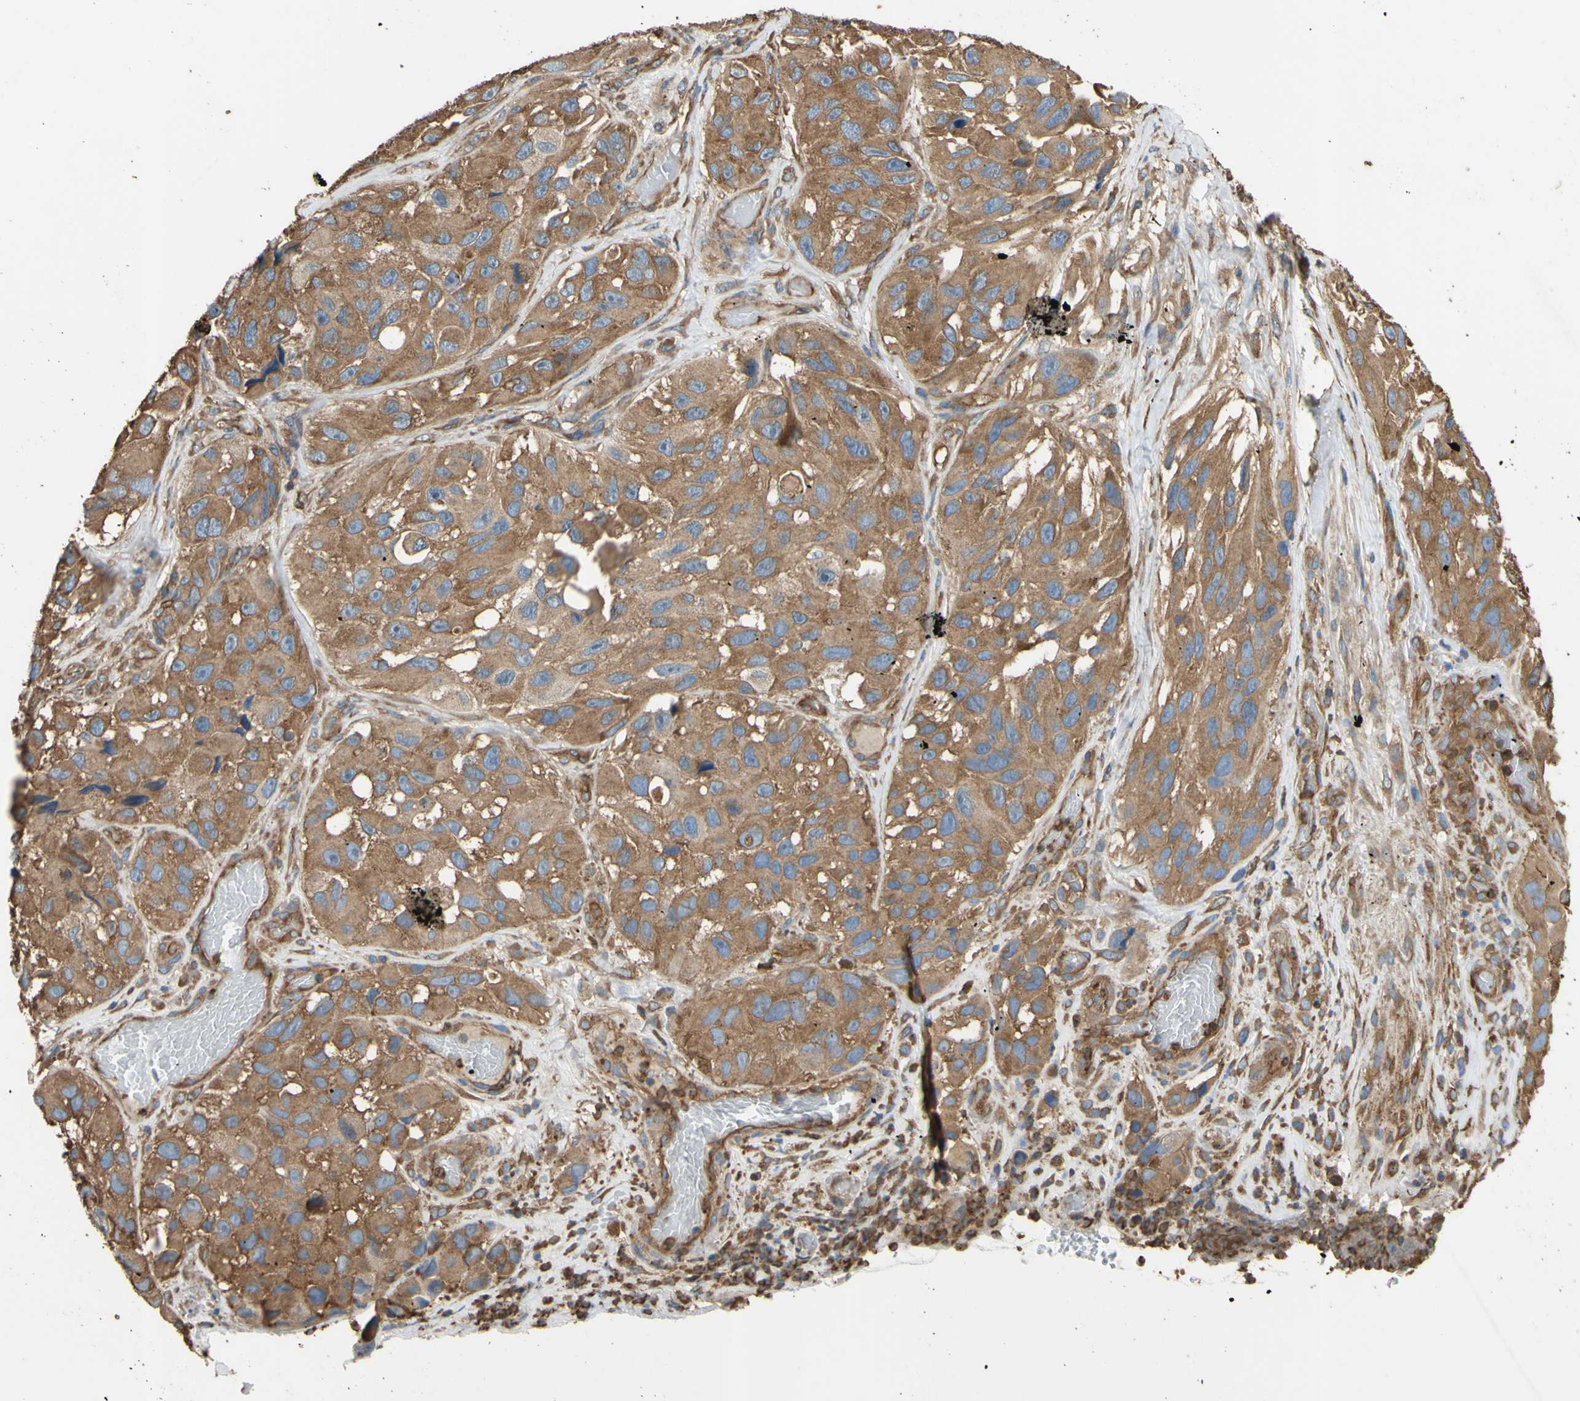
{"staining": {"intensity": "moderate", "quantity": ">75%", "location": "cytoplasmic/membranous"}, "tissue": "melanoma", "cell_type": "Tumor cells", "image_type": "cancer", "snomed": [{"axis": "morphology", "description": "Malignant melanoma, NOS"}, {"axis": "topography", "description": "Skin"}], "caption": "This is an image of immunohistochemistry staining of melanoma, which shows moderate positivity in the cytoplasmic/membranous of tumor cells.", "gene": "CTTN", "patient": {"sex": "female", "age": 73}}